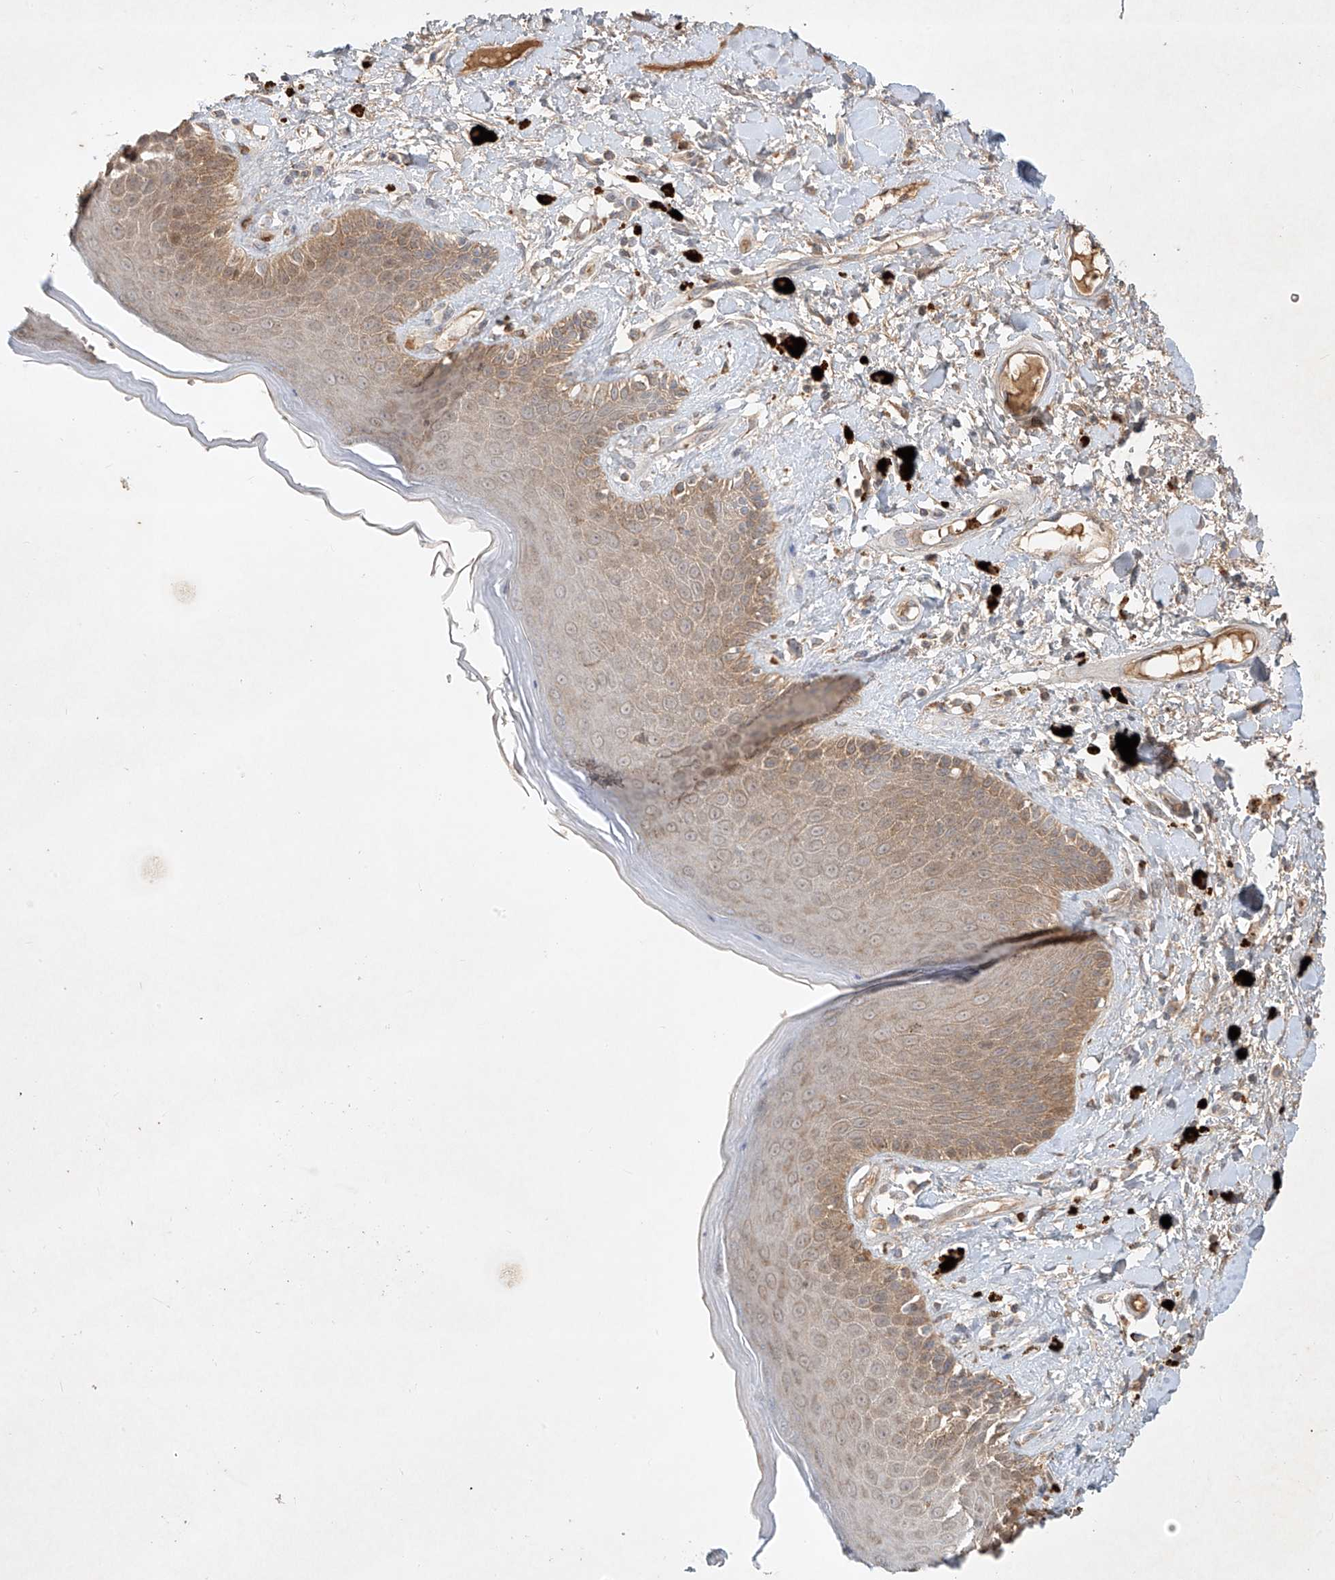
{"staining": {"intensity": "moderate", "quantity": "25%-75%", "location": "cytoplasmic/membranous,nuclear"}, "tissue": "skin", "cell_type": "Epidermal cells", "image_type": "normal", "snomed": [{"axis": "morphology", "description": "Normal tissue, NOS"}, {"axis": "topography", "description": "Anal"}], "caption": "The immunohistochemical stain shows moderate cytoplasmic/membranous,nuclear expression in epidermal cells of normal skin. Ihc stains the protein of interest in brown and the nuclei are stained blue.", "gene": "KPNA7", "patient": {"sex": "female", "age": 78}}